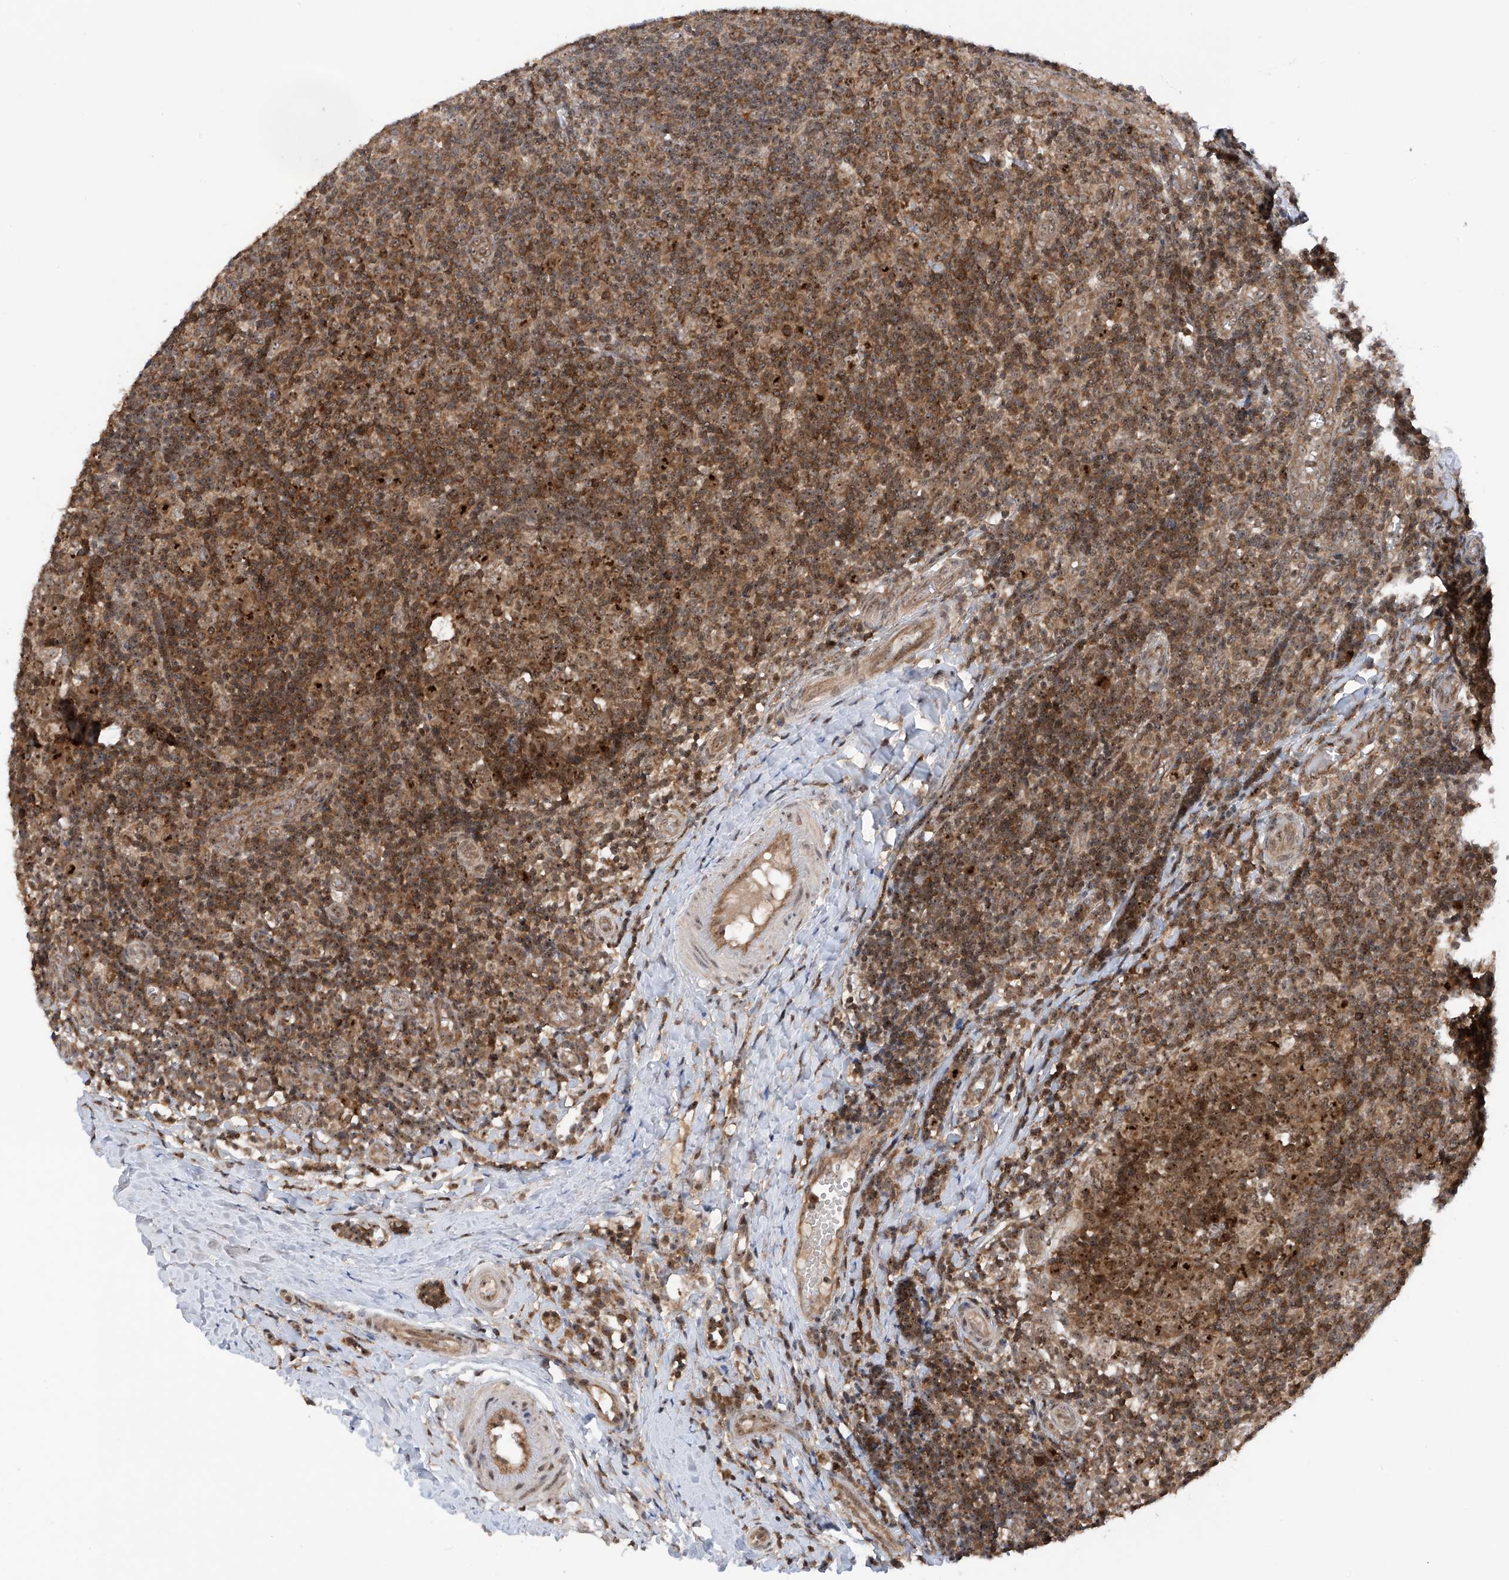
{"staining": {"intensity": "moderate", "quantity": ">75%", "location": "cytoplasmic/membranous,nuclear"}, "tissue": "tonsil", "cell_type": "Germinal center cells", "image_type": "normal", "snomed": [{"axis": "morphology", "description": "Normal tissue, NOS"}, {"axis": "topography", "description": "Tonsil"}], "caption": "Immunohistochemistry (DAB (3,3'-diaminobenzidine)) staining of unremarkable human tonsil demonstrates moderate cytoplasmic/membranous,nuclear protein staining in approximately >75% of germinal center cells.", "gene": "C1orf131", "patient": {"sex": "female", "age": 19}}